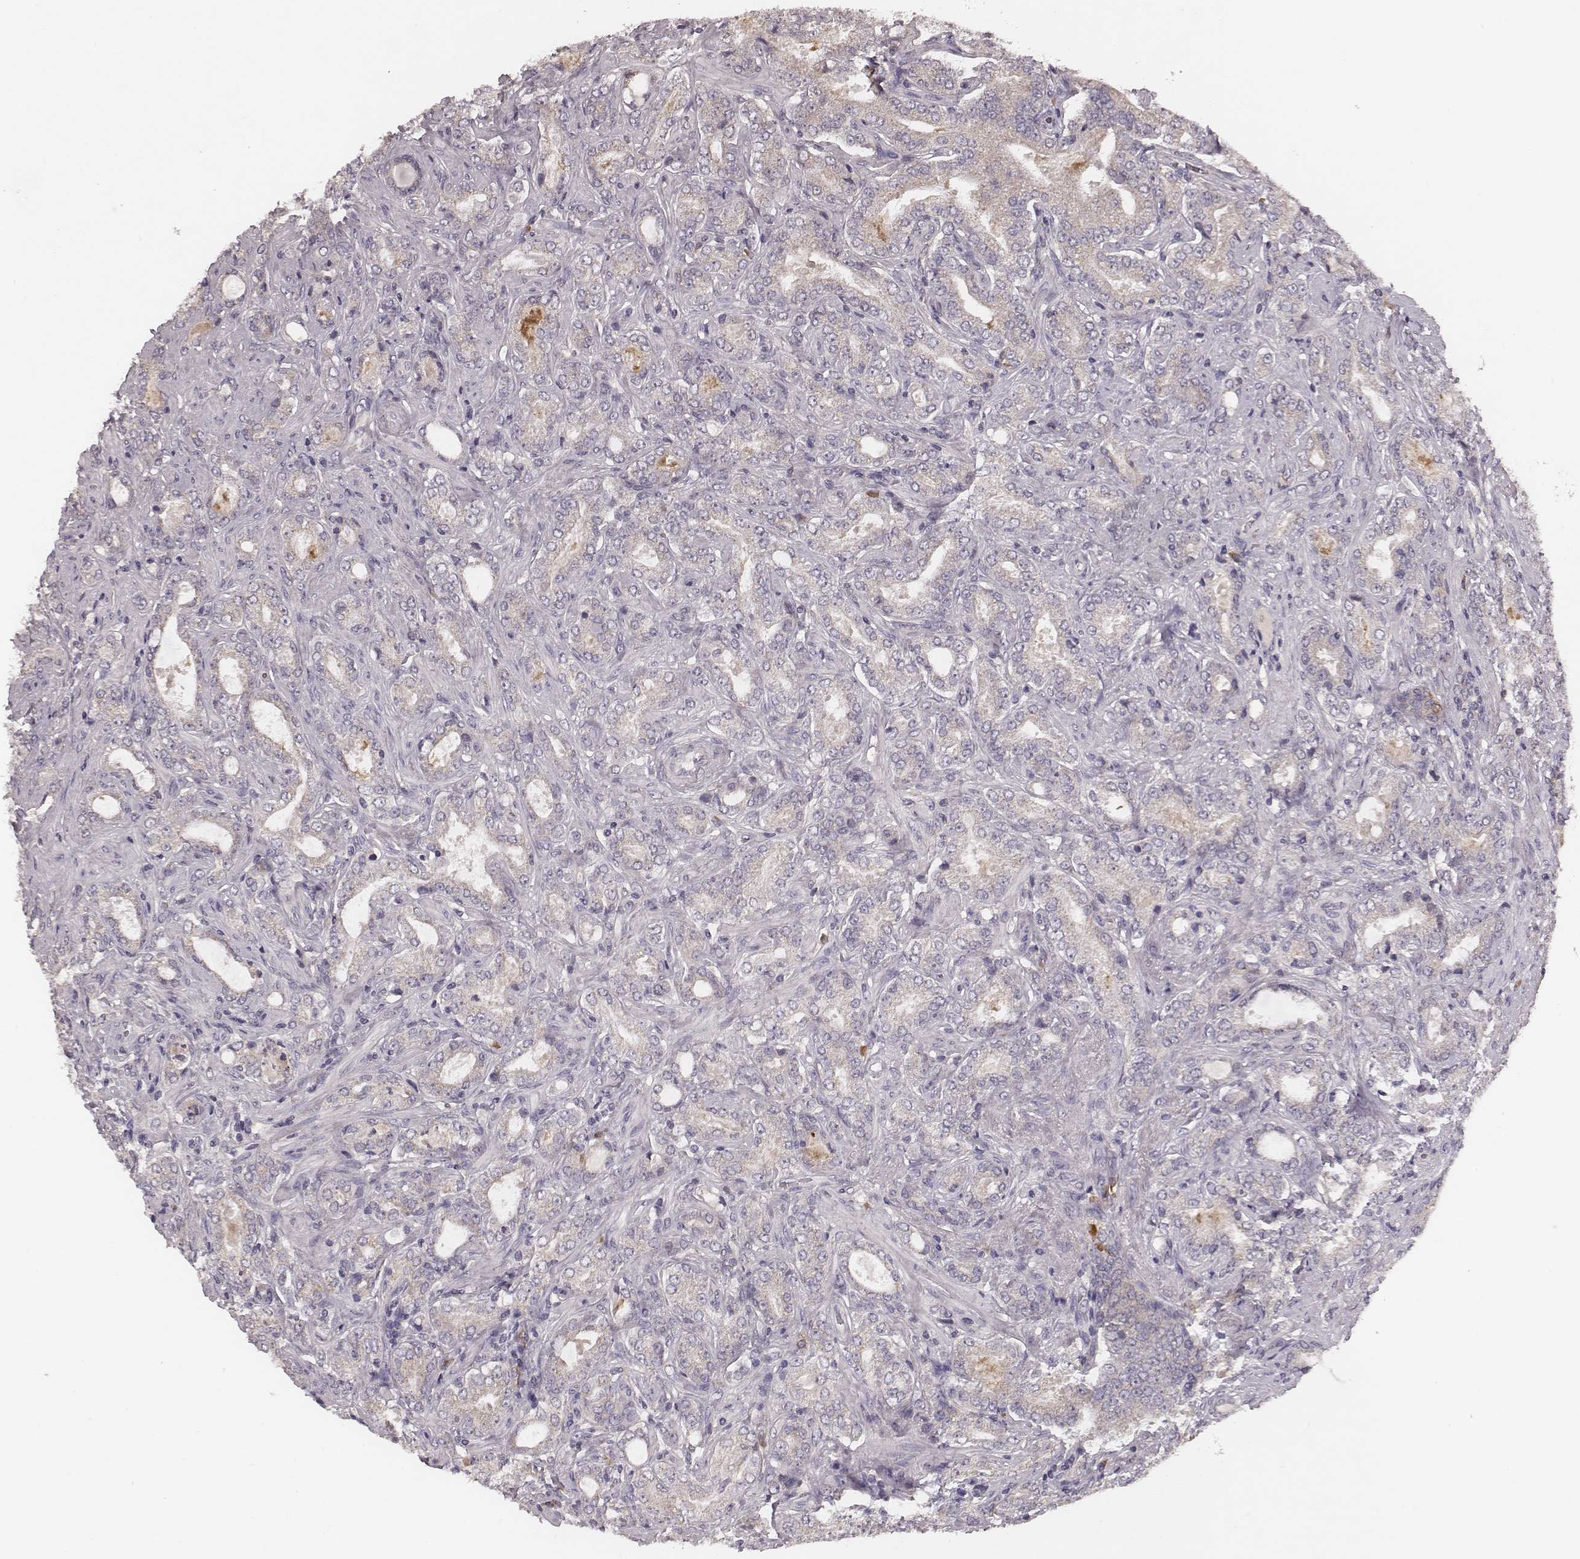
{"staining": {"intensity": "weak", "quantity": "25%-75%", "location": "cytoplasmic/membranous"}, "tissue": "prostate cancer", "cell_type": "Tumor cells", "image_type": "cancer", "snomed": [{"axis": "morphology", "description": "Adenocarcinoma, NOS"}, {"axis": "topography", "description": "Prostate"}], "caption": "Tumor cells demonstrate low levels of weak cytoplasmic/membranous expression in about 25%-75% of cells in human prostate cancer (adenocarcinoma). (DAB IHC, brown staining for protein, blue staining for nuclei).", "gene": "P2RX5", "patient": {"sex": "male", "age": 64}}